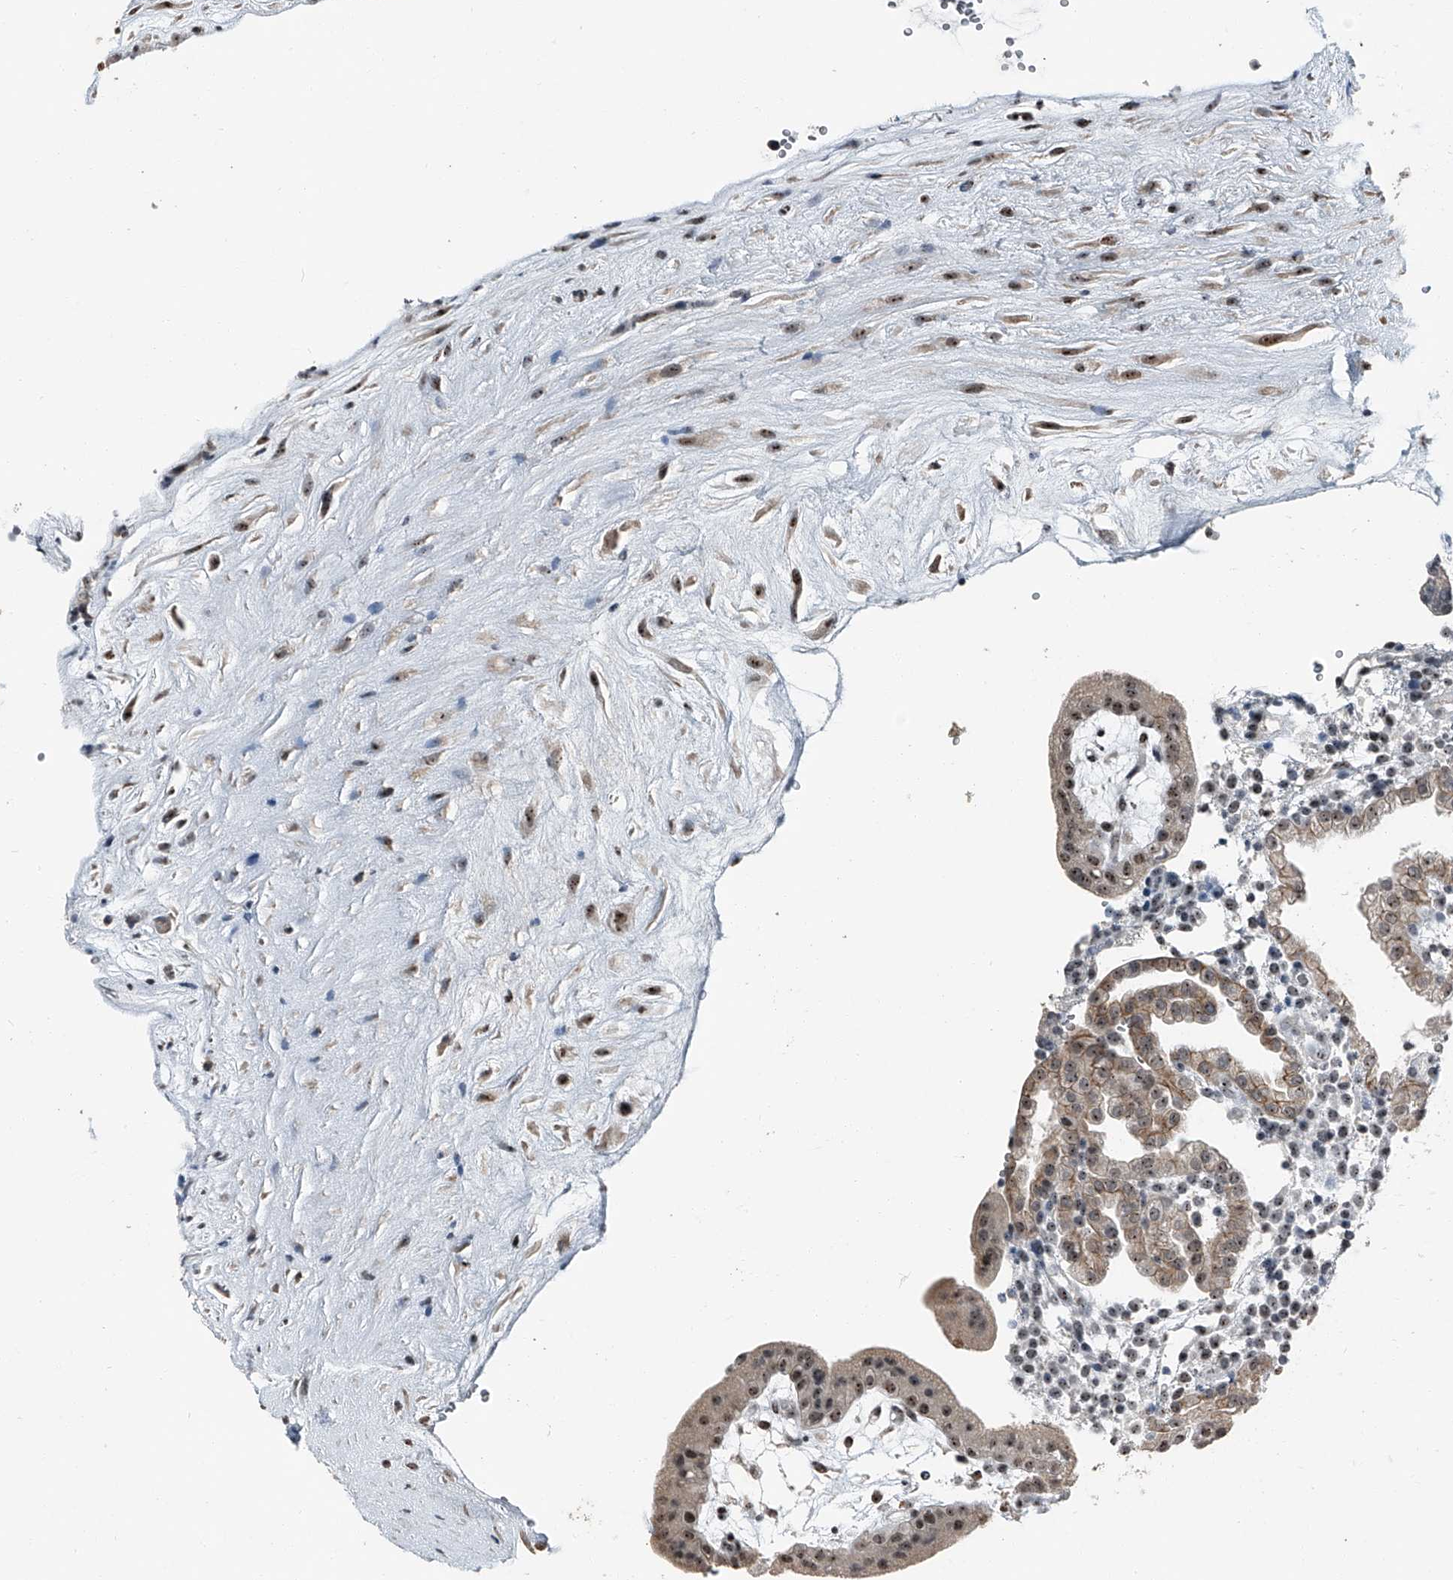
{"staining": {"intensity": "moderate", "quantity": ">75%", "location": "cytoplasmic/membranous,nuclear"}, "tissue": "placenta", "cell_type": "Trophoblastic cells", "image_type": "normal", "snomed": [{"axis": "morphology", "description": "Normal tissue, NOS"}, {"axis": "topography", "description": "Placenta"}], "caption": "Immunohistochemistry (DAB) staining of normal human placenta exhibits moderate cytoplasmic/membranous,nuclear protein positivity in about >75% of trophoblastic cells. (Brightfield microscopy of DAB IHC at high magnification).", "gene": "TCOF1", "patient": {"sex": "female", "age": 18}}